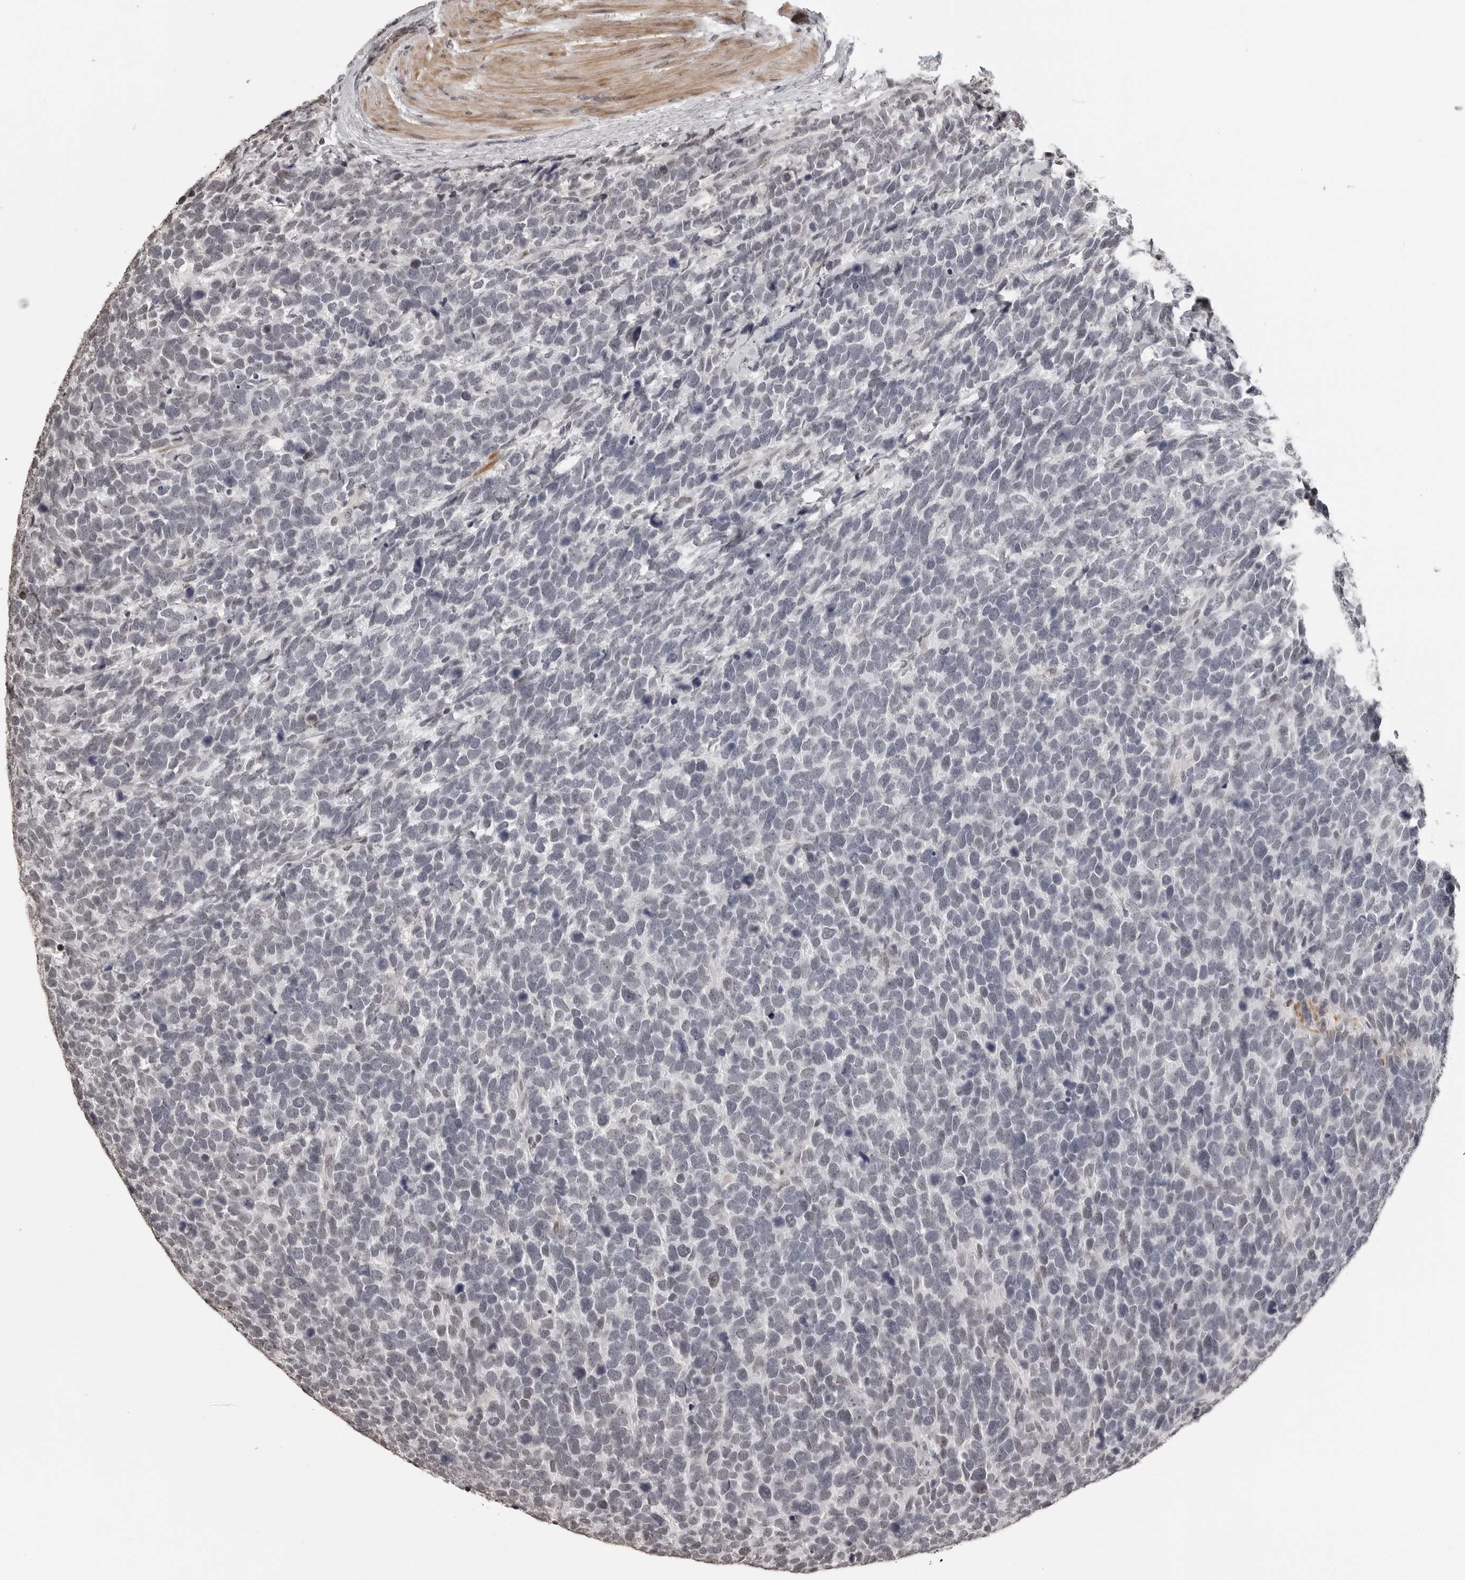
{"staining": {"intensity": "negative", "quantity": "none", "location": "none"}, "tissue": "urothelial cancer", "cell_type": "Tumor cells", "image_type": "cancer", "snomed": [{"axis": "morphology", "description": "Urothelial carcinoma, High grade"}, {"axis": "topography", "description": "Urinary bladder"}], "caption": "This micrograph is of urothelial carcinoma (high-grade) stained with IHC to label a protein in brown with the nuclei are counter-stained blue. There is no positivity in tumor cells.", "gene": "ORC1", "patient": {"sex": "female", "age": 82}}